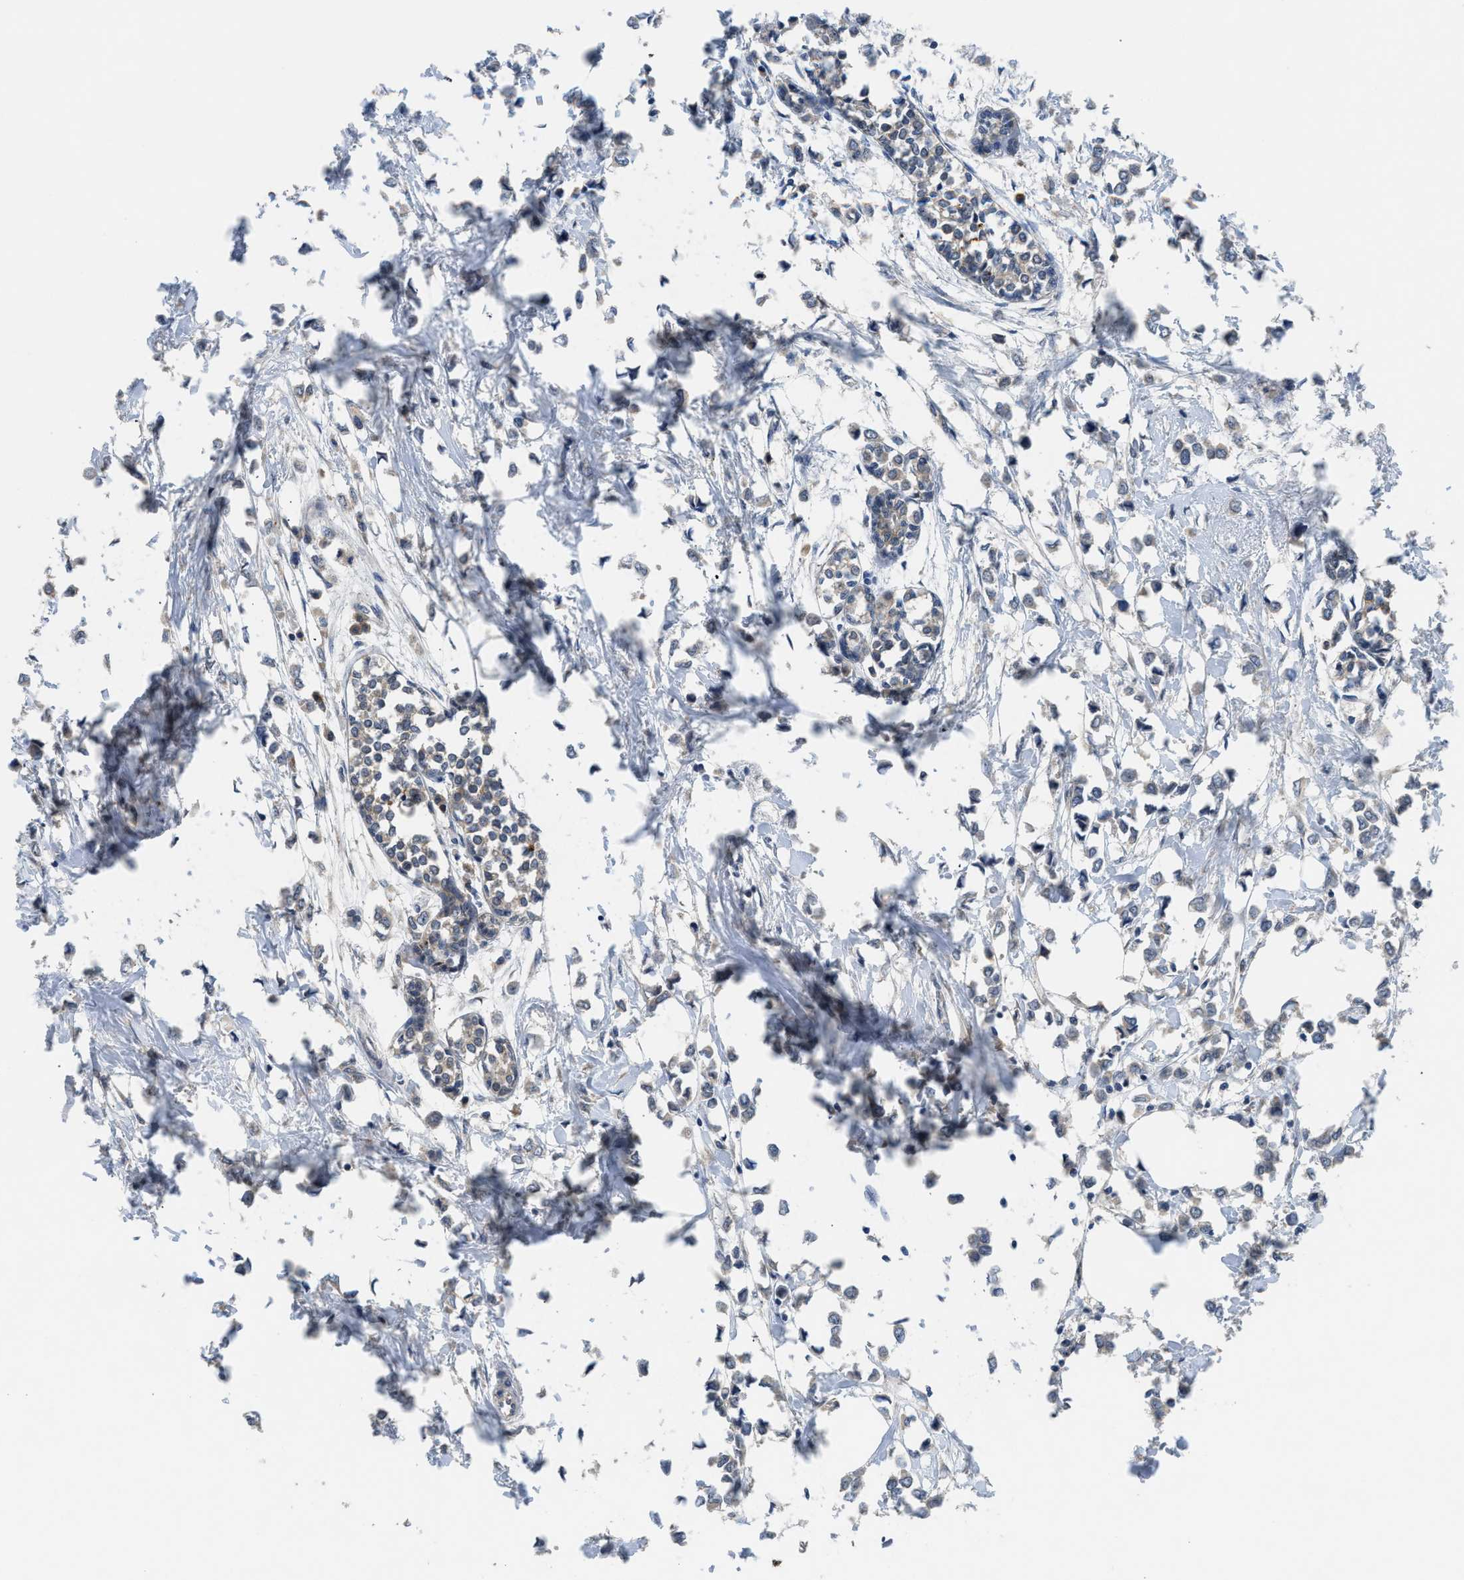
{"staining": {"intensity": "weak", "quantity": ">75%", "location": "cytoplasmic/membranous"}, "tissue": "breast cancer", "cell_type": "Tumor cells", "image_type": "cancer", "snomed": [{"axis": "morphology", "description": "Lobular carcinoma"}, {"axis": "topography", "description": "Breast"}], "caption": "Immunohistochemistry (IHC) histopathology image of human lobular carcinoma (breast) stained for a protein (brown), which displays low levels of weak cytoplasmic/membranous positivity in approximately >75% of tumor cells.", "gene": "PDE7A", "patient": {"sex": "female", "age": 51}}